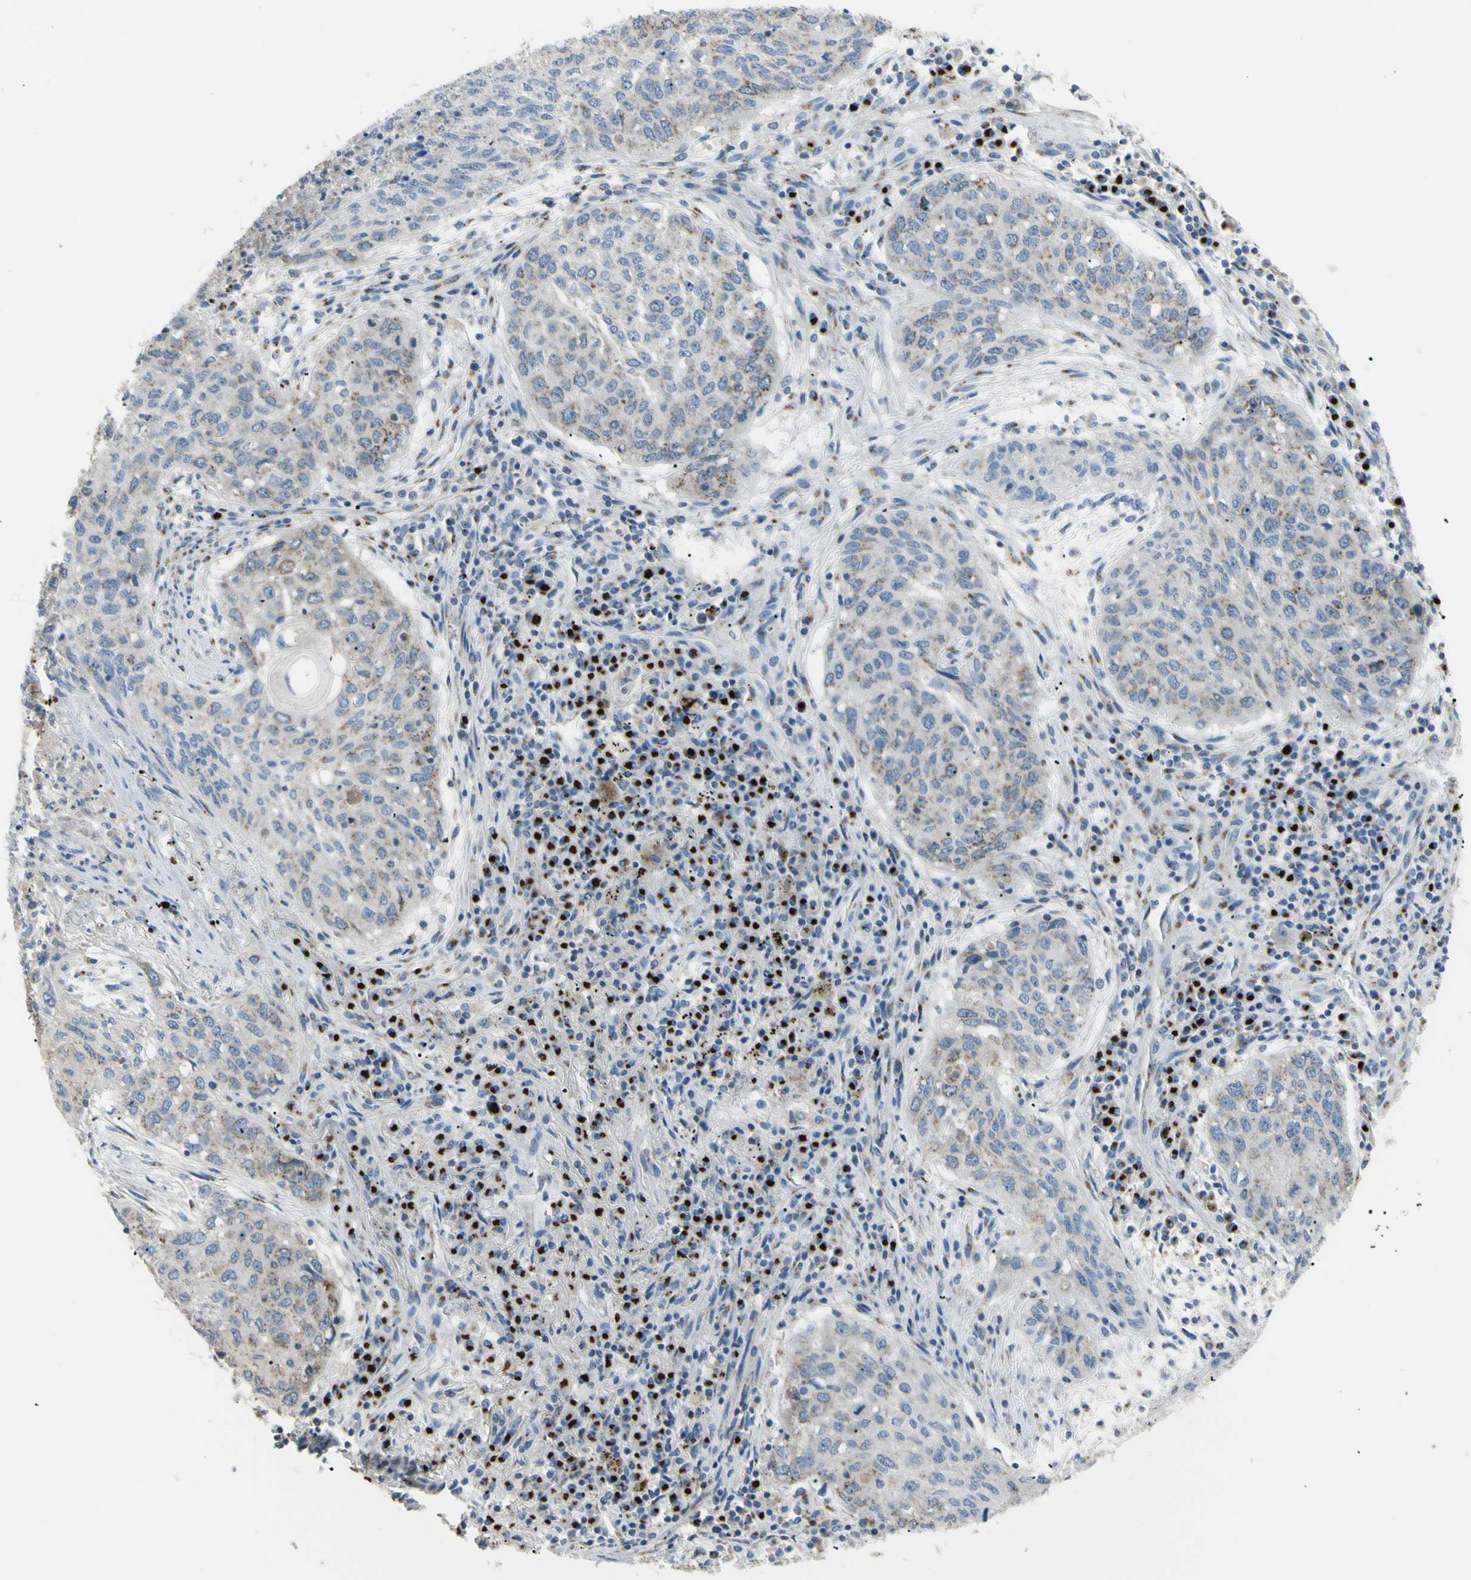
{"staining": {"intensity": "weak", "quantity": "<25%", "location": "cytoplasmic/membranous"}, "tissue": "lung cancer", "cell_type": "Tumor cells", "image_type": "cancer", "snomed": [{"axis": "morphology", "description": "Squamous cell carcinoma, NOS"}, {"axis": "topography", "description": "Lung"}], "caption": "High magnification brightfield microscopy of lung cancer (squamous cell carcinoma) stained with DAB (brown) and counterstained with hematoxylin (blue): tumor cells show no significant positivity.", "gene": "B4GALT3", "patient": {"sex": "female", "age": 63}}